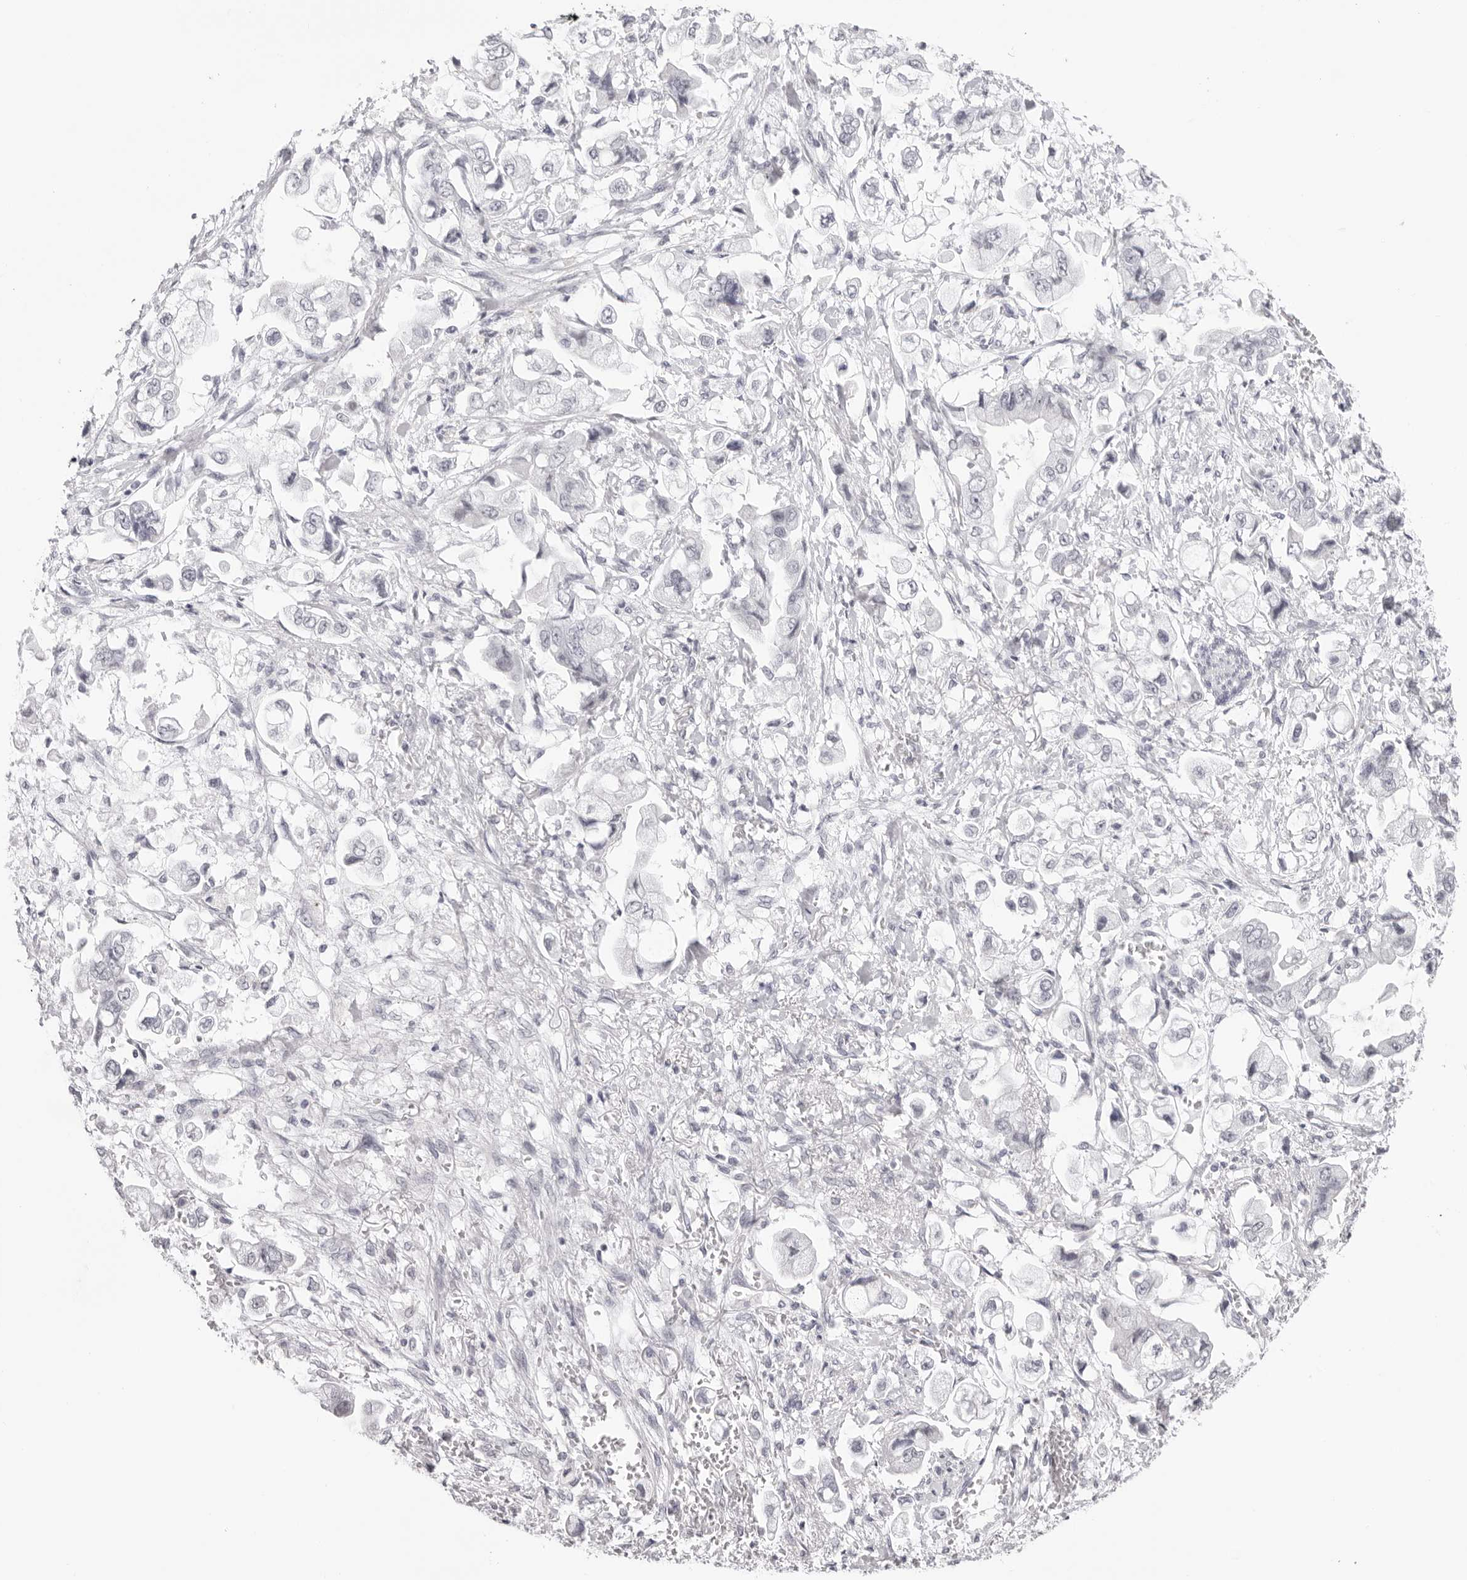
{"staining": {"intensity": "negative", "quantity": "none", "location": "none"}, "tissue": "stomach cancer", "cell_type": "Tumor cells", "image_type": "cancer", "snomed": [{"axis": "morphology", "description": "Adenocarcinoma, NOS"}, {"axis": "topography", "description": "Stomach"}], "caption": "IHC of stomach cancer (adenocarcinoma) shows no expression in tumor cells. (Stains: DAB immunohistochemistry (IHC) with hematoxylin counter stain, Microscopy: brightfield microscopy at high magnification).", "gene": "KLK12", "patient": {"sex": "male", "age": 62}}